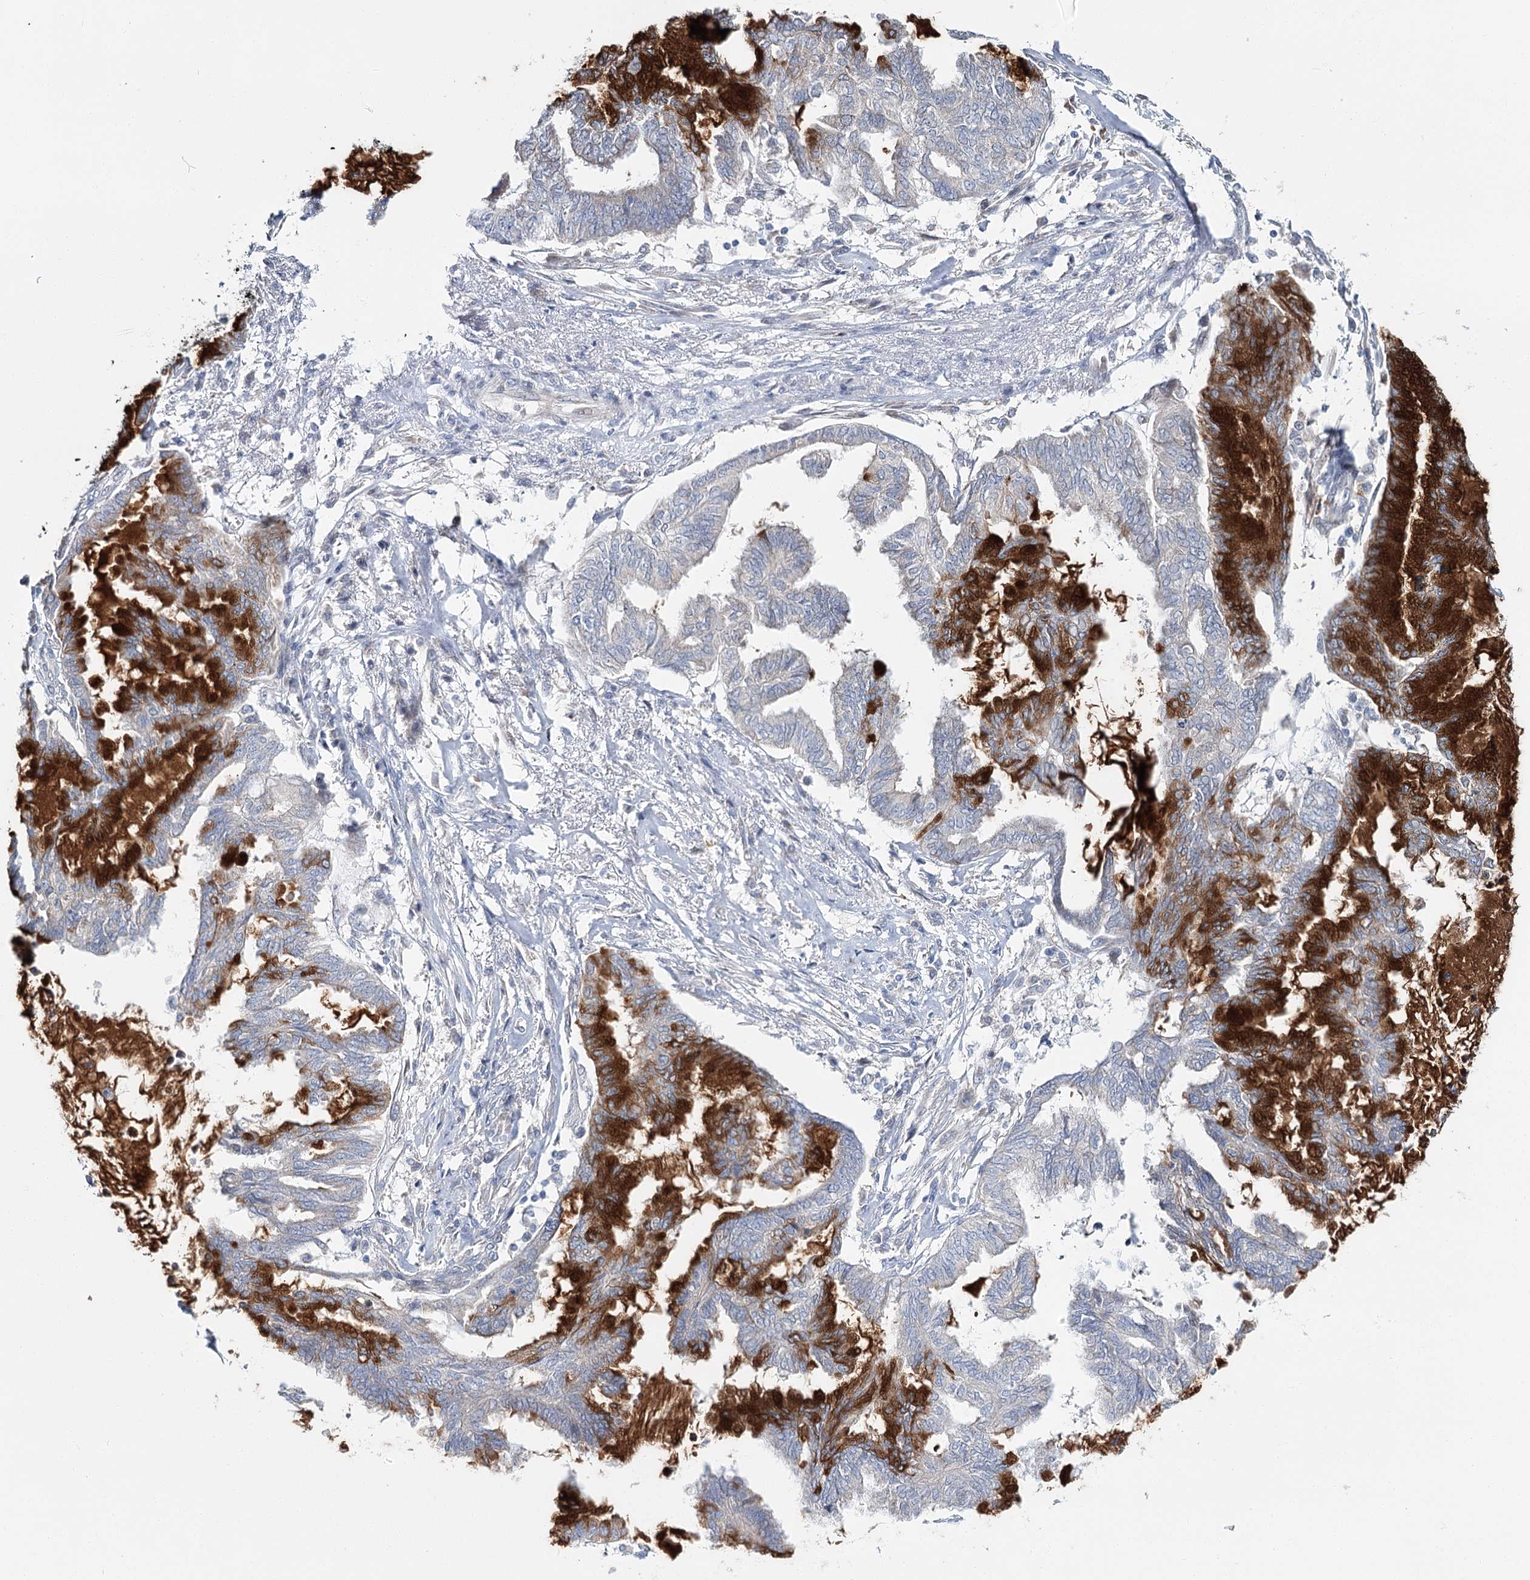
{"staining": {"intensity": "strong", "quantity": "25%-75%", "location": "cytoplasmic/membranous"}, "tissue": "endometrial cancer", "cell_type": "Tumor cells", "image_type": "cancer", "snomed": [{"axis": "morphology", "description": "Adenocarcinoma, NOS"}, {"axis": "topography", "description": "Endometrium"}], "caption": "The immunohistochemical stain highlights strong cytoplasmic/membranous staining in tumor cells of endometrial cancer (adenocarcinoma) tissue. The protein of interest is shown in brown color, while the nuclei are stained blue.", "gene": "CPLANE1", "patient": {"sex": "female", "age": 86}}